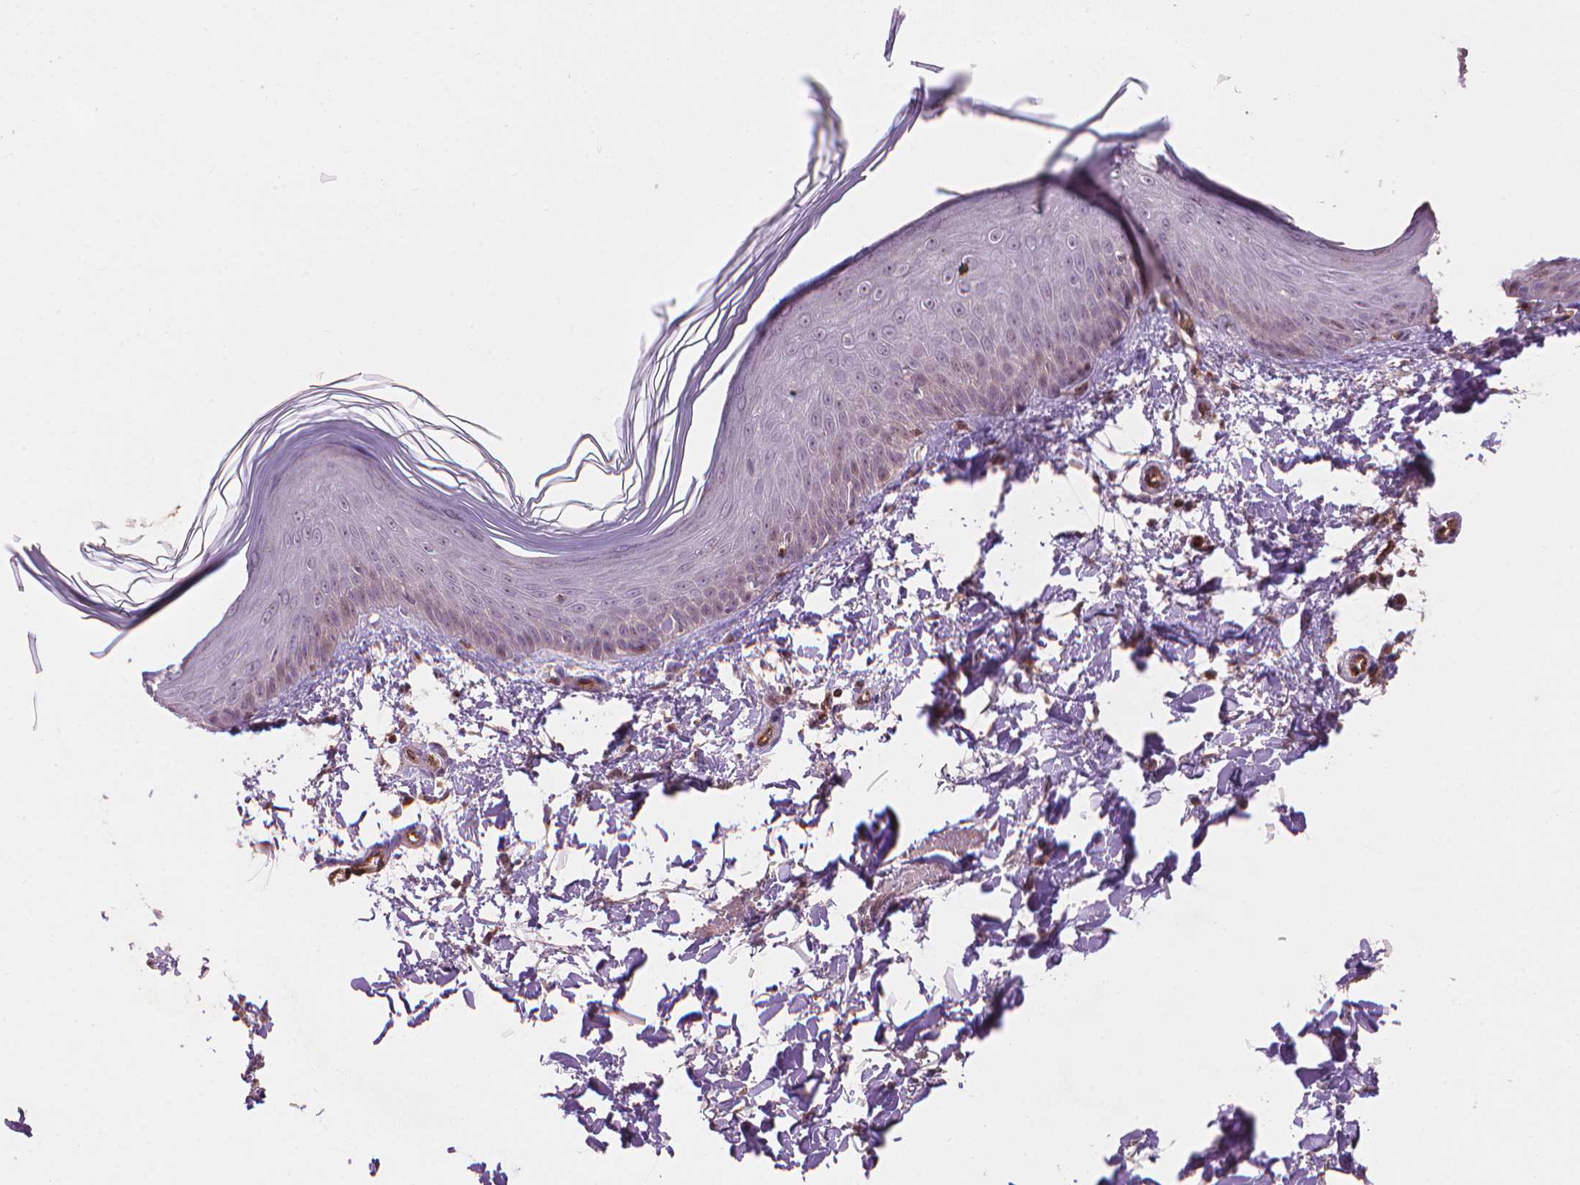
{"staining": {"intensity": "moderate", "quantity": ">75%", "location": "cytoplasmic/membranous,nuclear"}, "tissue": "skin", "cell_type": "Fibroblasts", "image_type": "normal", "snomed": [{"axis": "morphology", "description": "Normal tissue, NOS"}, {"axis": "topography", "description": "Skin"}], "caption": "Brown immunohistochemical staining in normal human skin shows moderate cytoplasmic/membranous,nuclear positivity in approximately >75% of fibroblasts.", "gene": "SMC2", "patient": {"sex": "female", "age": 62}}